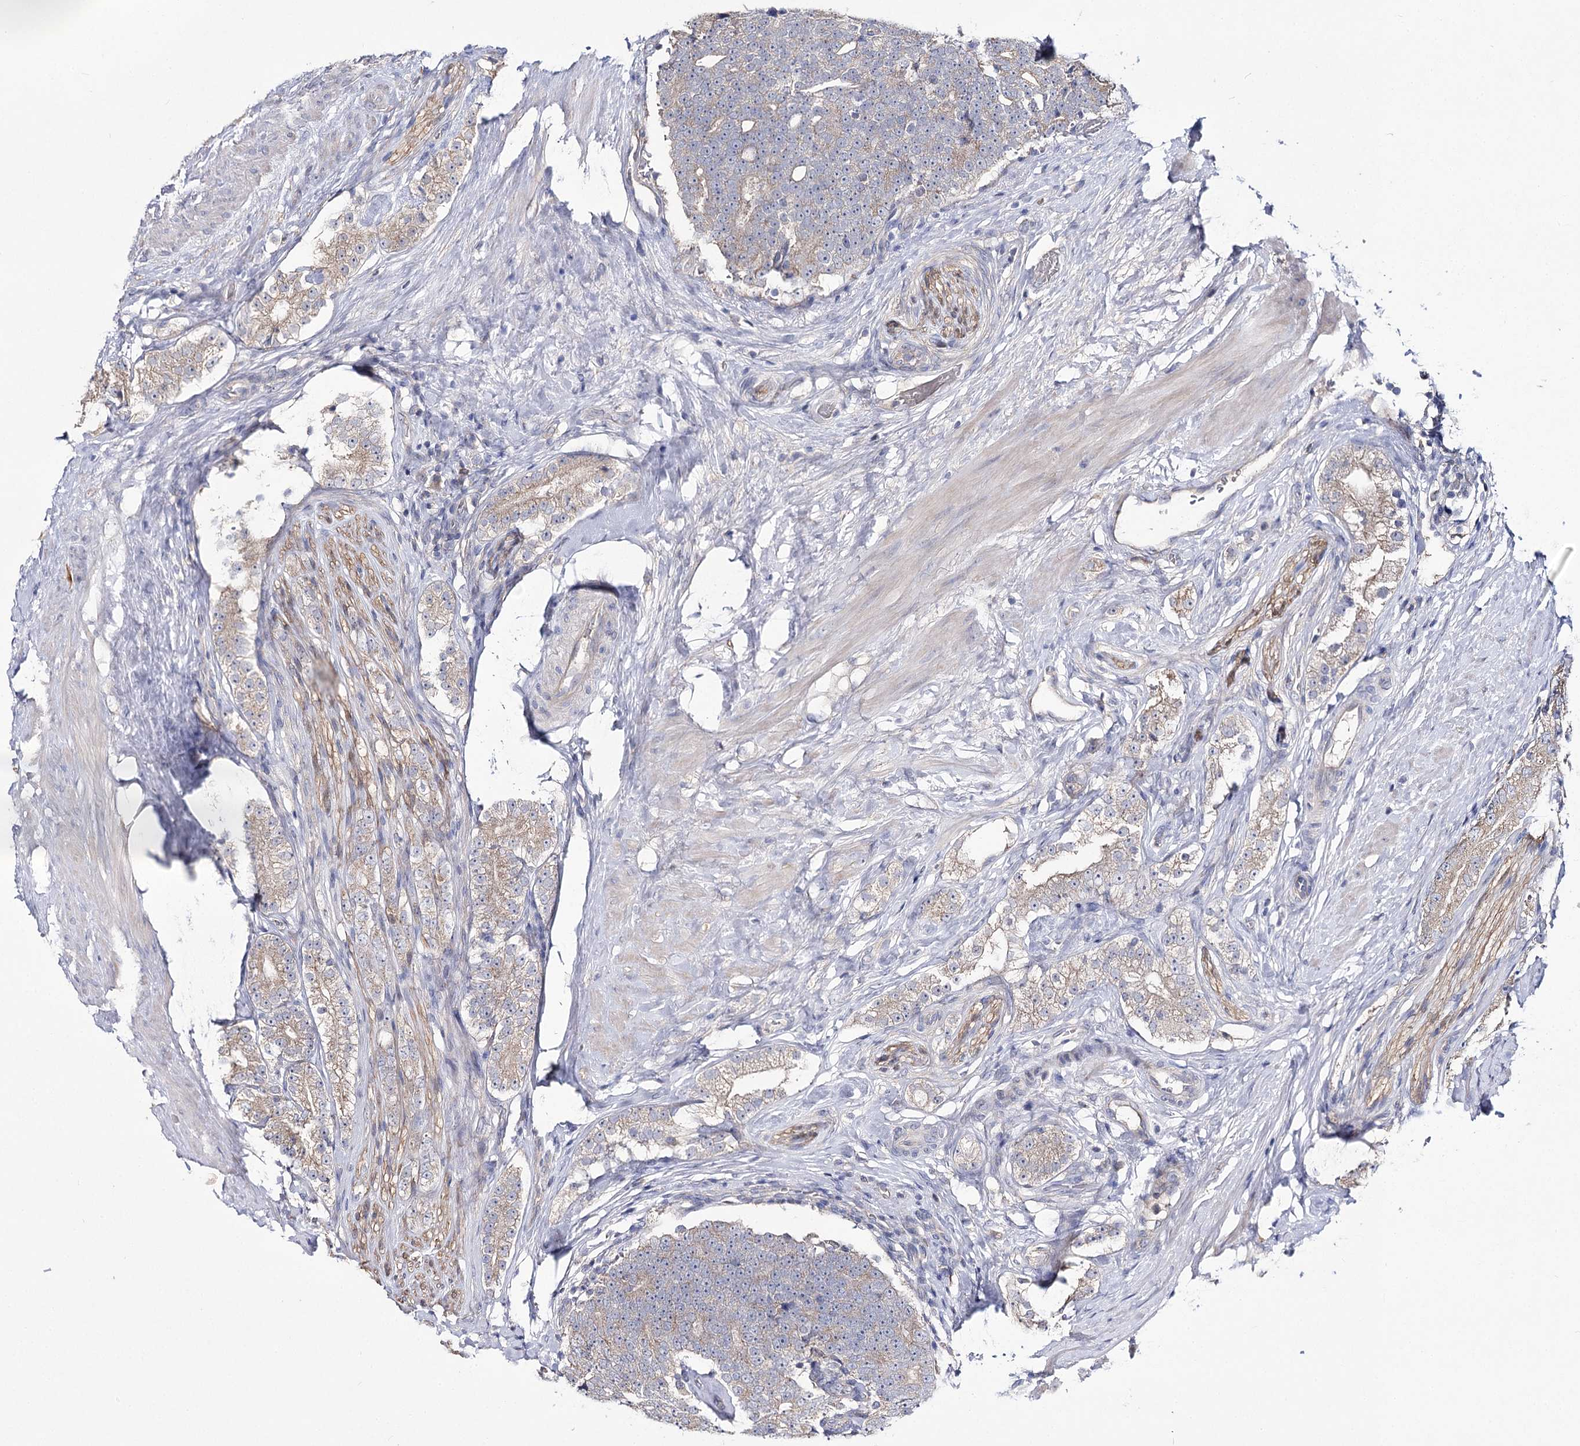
{"staining": {"intensity": "weak", "quantity": "<25%", "location": "cytoplasmic/membranous"}, "tissue": "prostate cancer", "cell_type": "Tumor cells", "image_type": "cancer", "snomed": [{"axis": "morphology", "description": "Adenocarcinoma, High grade"}, {"axis": "topography", "description": "Prostate"}], "caption": "Prostate cancer (high-grade adenocarcinoma) stained for a protein using immunohistochemistry (IHC) reveals no expression tumor cells.", "gene": "AURKC", "patient": {"sex": "male", "age": 56}}